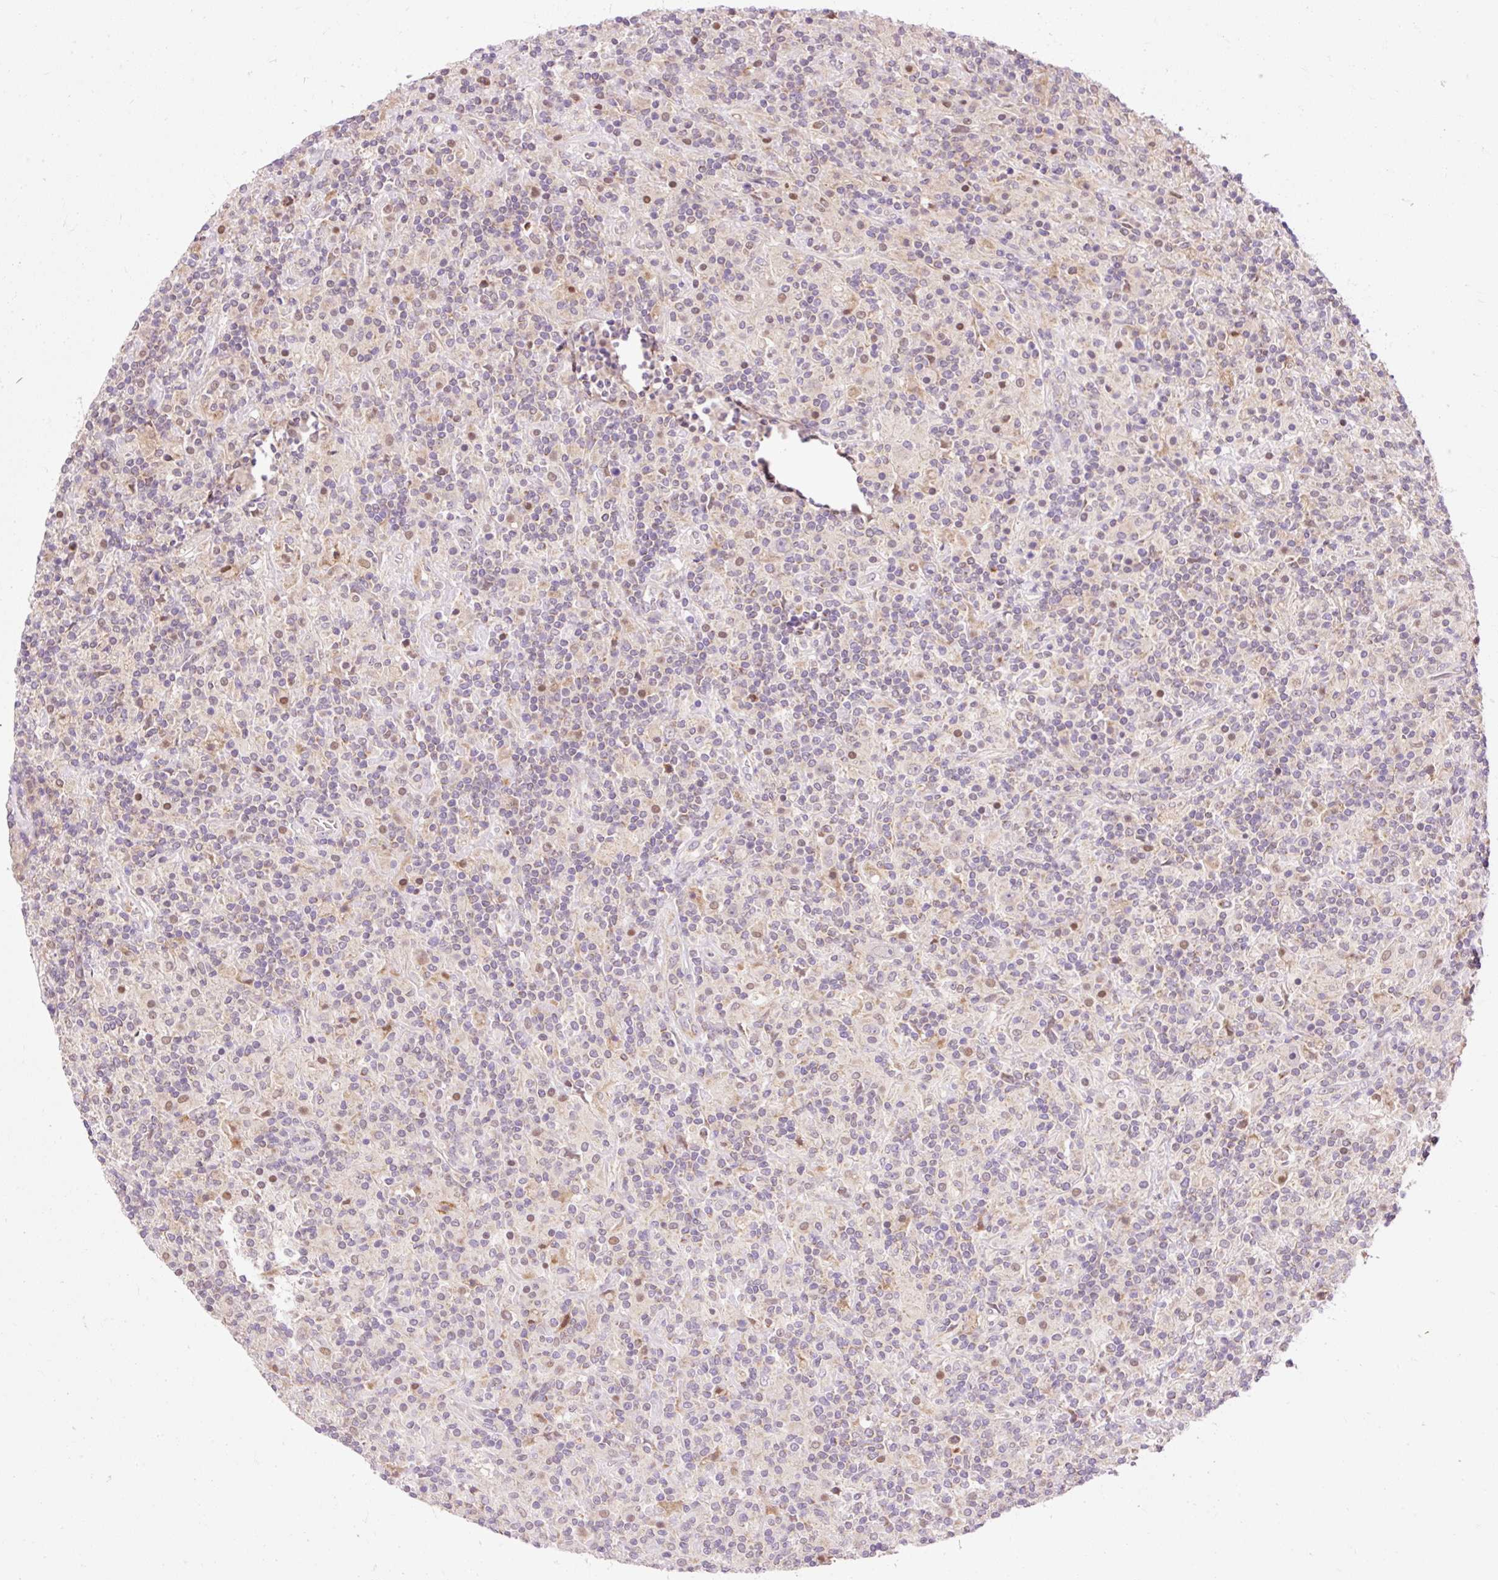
{"staining": {"intensity": "weak", "quantity": "25%-75%", "location": "nuclear"}, "tissue": "lymphoma", "cell_type": "Tumor cells", "image_type": "cancer", "snomed": [{"axis": "morphology", "description": "Hodgkin's disease, NOS"}, {"axis": "topography", "description": "Lymph node"}], "caption": "This micrograph exhibits immunohistochemistry staining of human lymphoma, with low weak nuclear positivity in about 25%-75% of tumor cells.", "gene": "IMMT", "patient": {"sex": "male", "age": 70}}